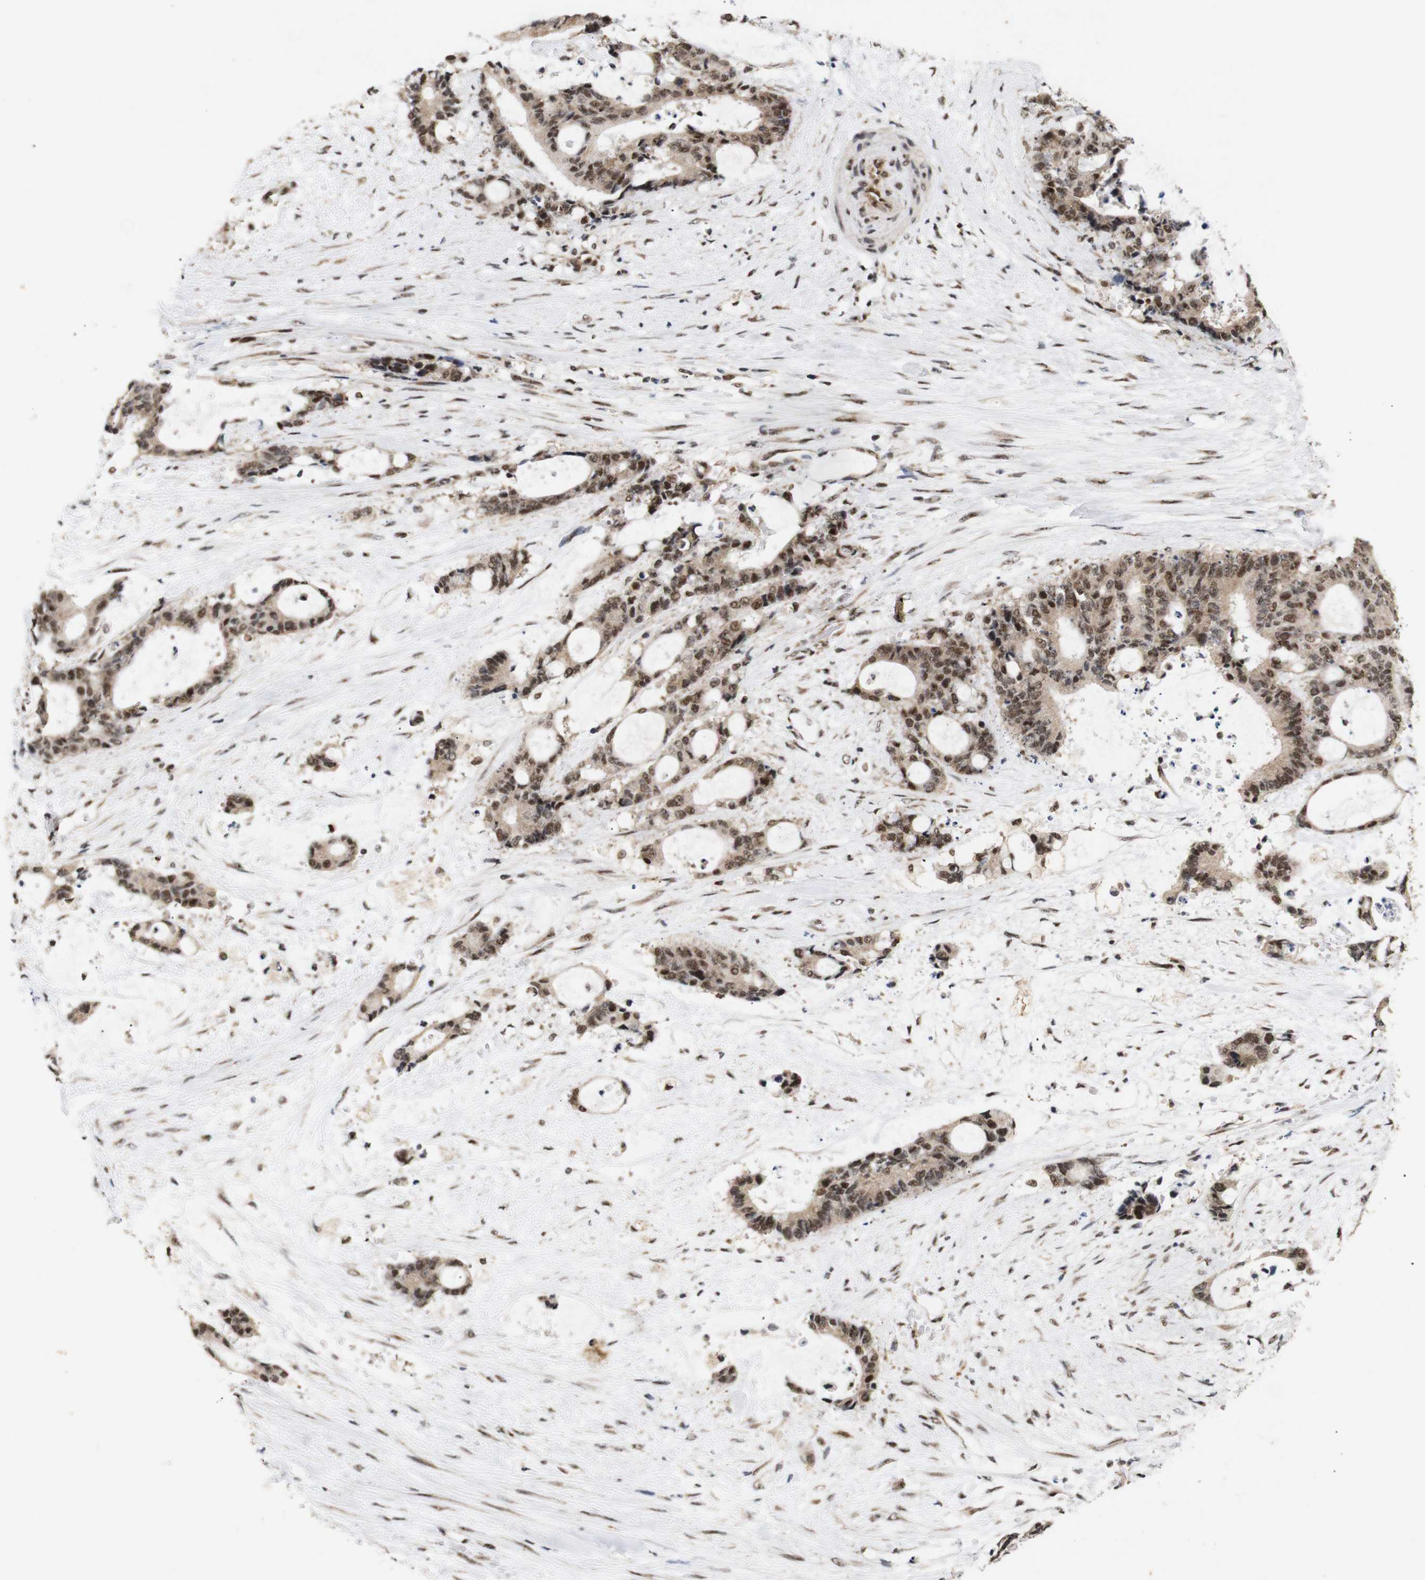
{"staining": {"intensity": "moderate", "quantity": ">75%", "location": "cytoplasmic/membranous,nuclear"}, "tissue": "liver cancer", "cell_type": "Tumor cells", "image_type": "cancer", "snomed": [{"axis": "morphology", "description": "Normal tissue, NOS"}, {"axis": "morphology", "description": "Cholangiocarcinoma"}, {"axis": "topography", "description": "Liver"}, {"axis": "topography", "description": "Peripheral nerve tissue"}], "caption": "The photomicrograph shows staining of liver cholangiocarcinoma, revealing moderate cytoplasmic/membranous and nuclear protein positivity (brown color) within tumor cells. Immunohistochemistry stains the protein of interest in brown and the nuclei are stained blue.", "gene": "PYM1", "patient": {"sex": "female", "age": 73}}